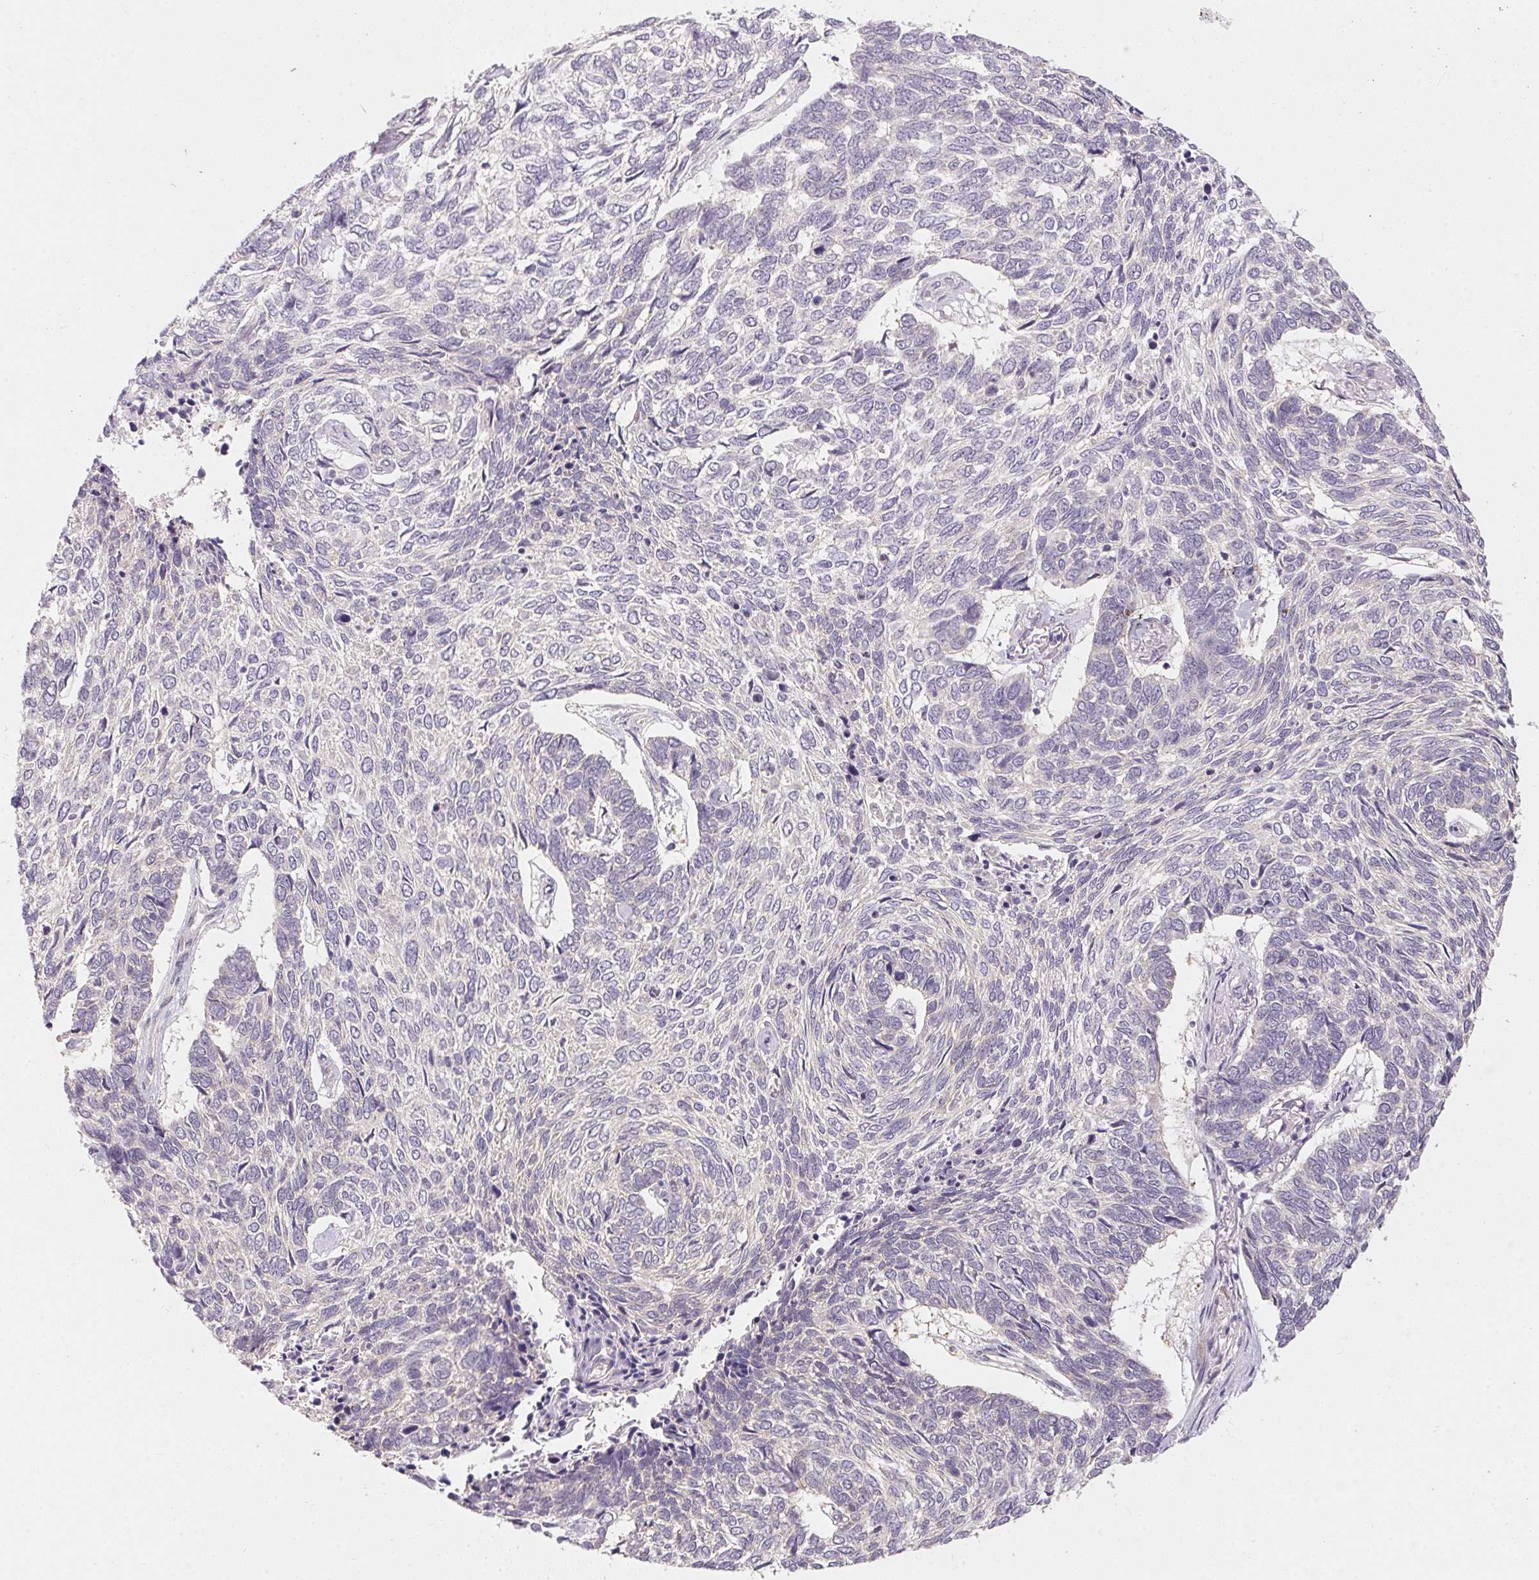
{"staining": {"intensity": "negative", "quantity": "none", "location": "none"}, "tissue": "skin cancer", "cell_type": "Tumor cells", "image_type": "cancer", "snomed": [{"axis": "morphology", "description": "Basal cell carcinoma"}, {"axis": "topography", "description": "Skin"}], "caption": "Immunohistochemistry (IHC) photomicrograph of neoplastic tissue: skin basal cell carcinoma stained with DAB (3,3'-diaminobenzidine) displays no significant protein expression in tumor cells.", "gene": "TTC23L", "patient": {"sex": "female", "age": 65}}